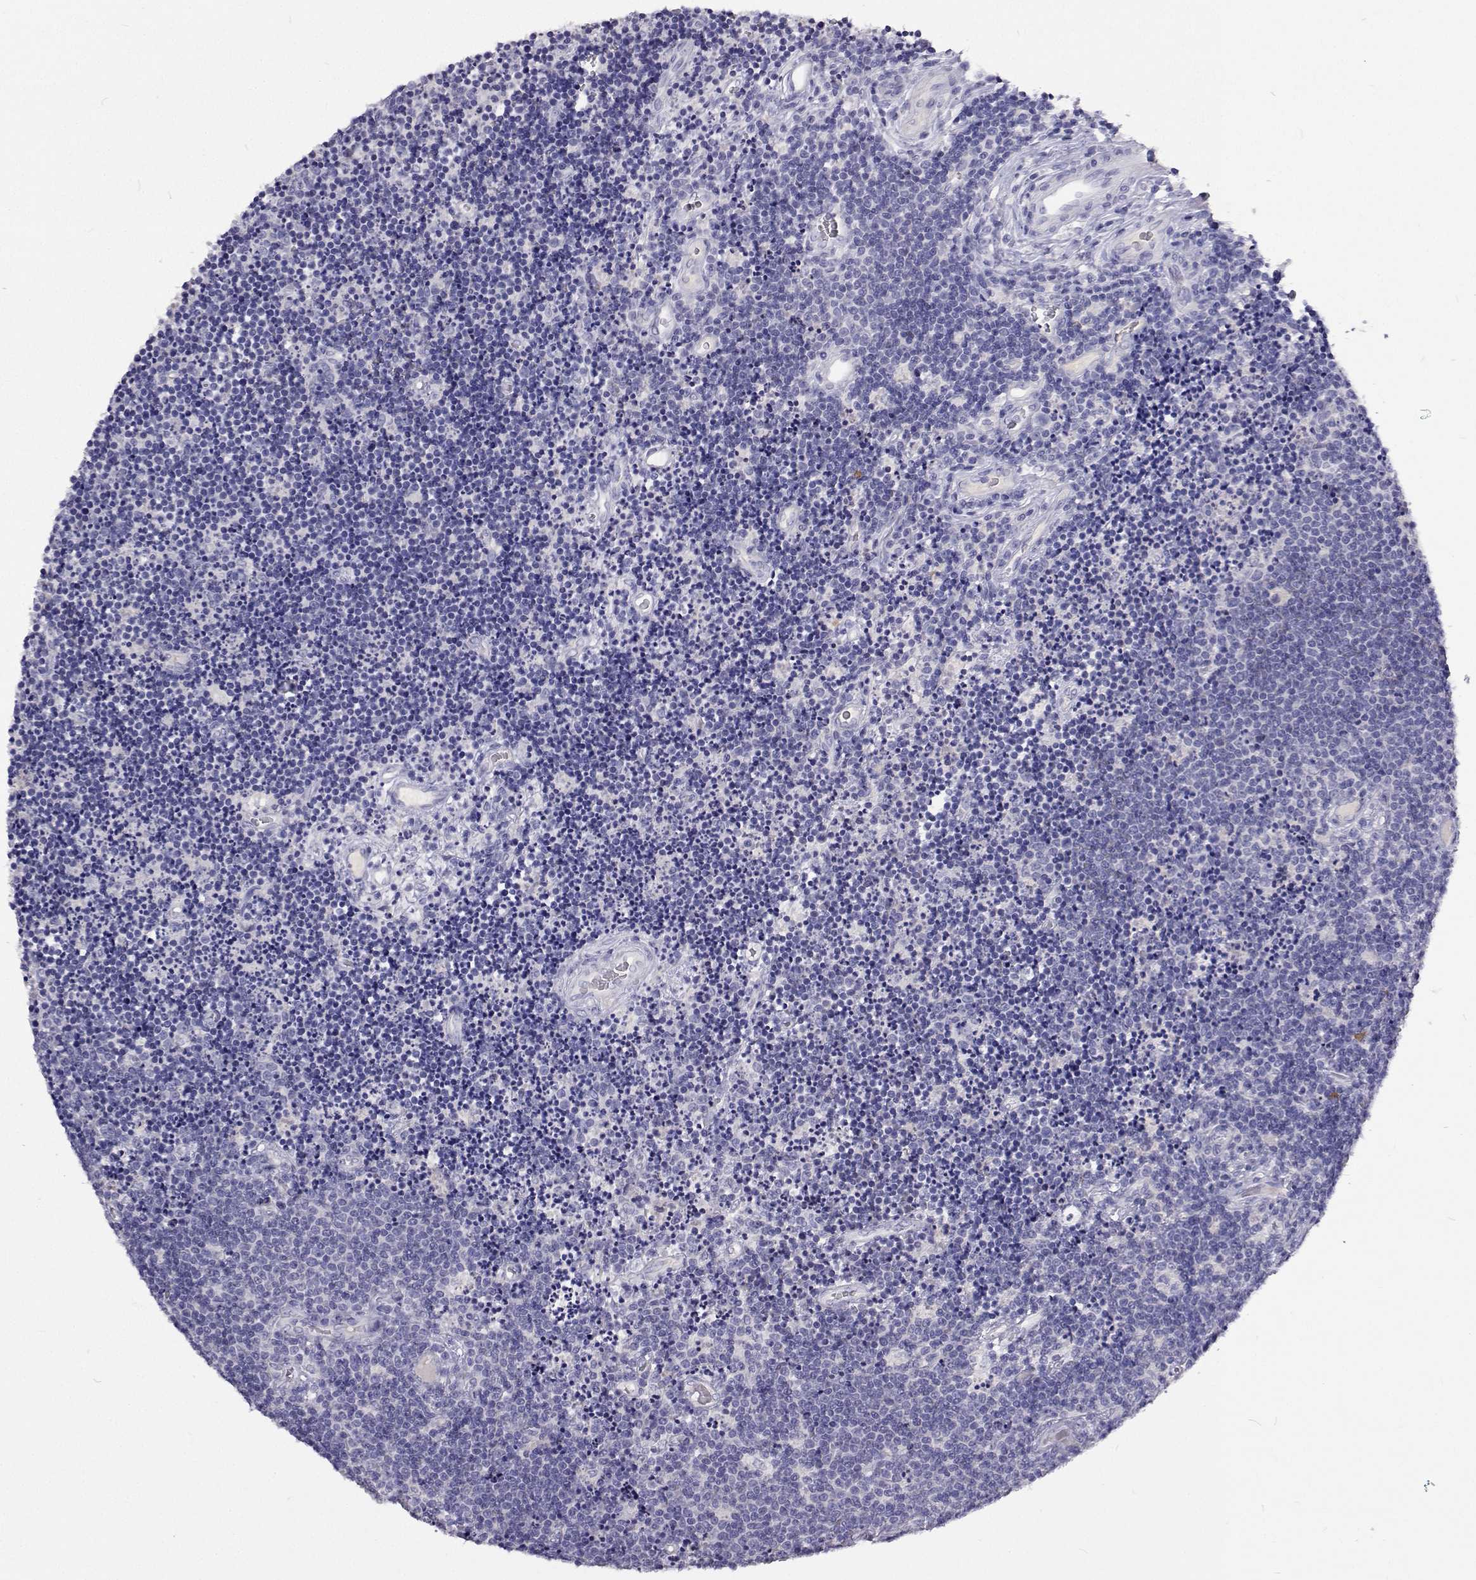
{"staining": {"intensity": "negative", "quantity": "none", "location": "none"}, "tissue": "lymphoma", "cell_type": "Tumor cells", "image_type": "cancer", "snomed": [{"axis": "morphology", "description": "Malignant lymphoma, non-Hodgkin's type, Low grade"}, {"axis": "topography", "description": "Brain"}], "caption": "High magnification brightfield microscopy of malignant lymphoma, non-Hodgkin's type (low-grade) stained with DAB (3,3'-diaminobenzidine) (brown) and counterstained with hematoxylin (blue): tumor cells show no significant positivity.", "gene": "CFAP44", "patient": {"sex": "female", "age": 66}}